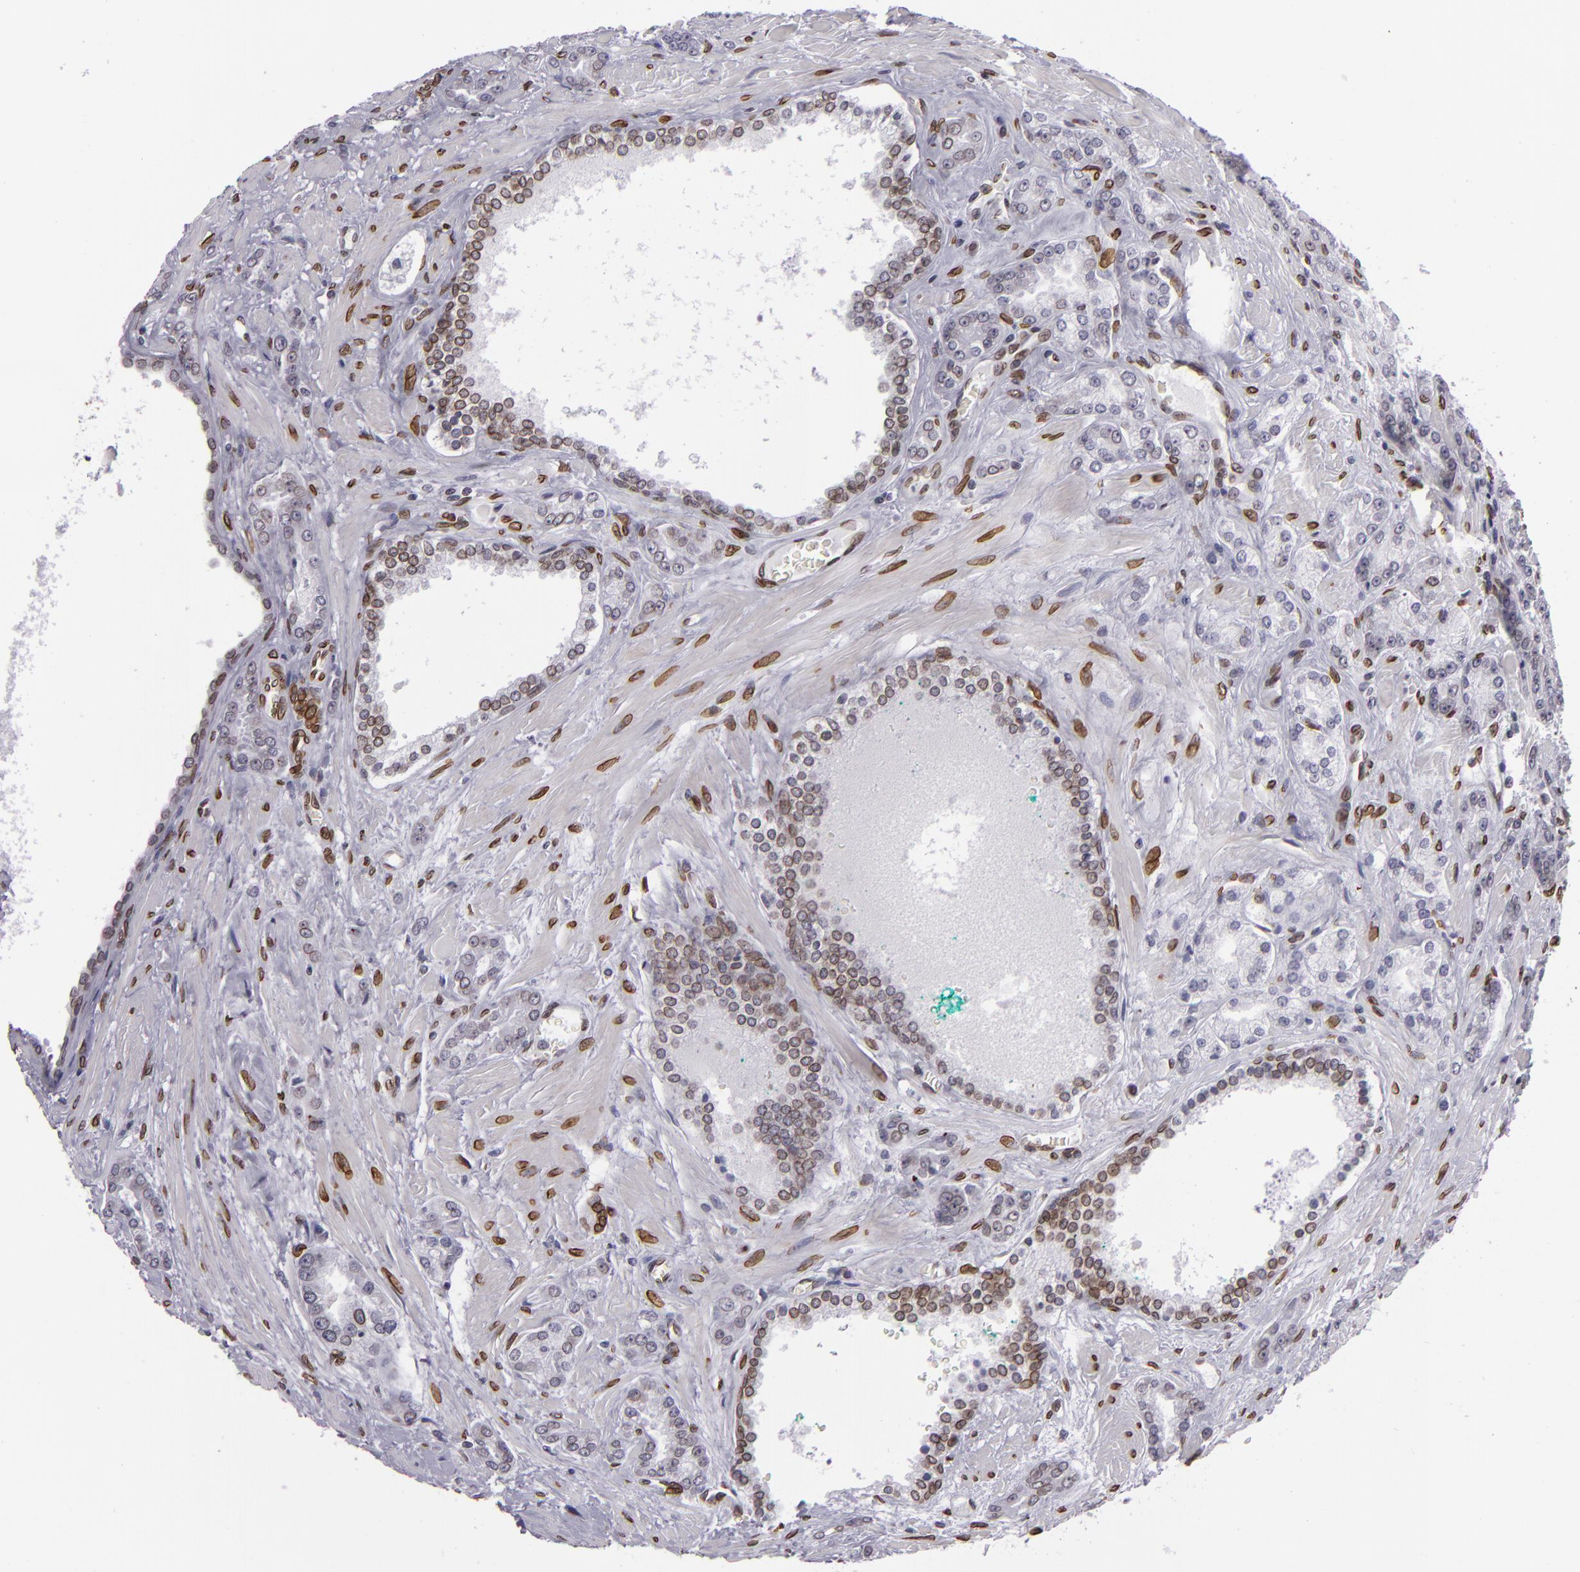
{"staining": {"intensity": "weak", "quantity": "25%-75%", "location": "nuclear"}, "tissue": "prostate cancer", "cell_type": "Tumor cells", "image_type": "cancer", "snomed": [{"axis": "morphology", "description": "Adenocarcinoma, High grade"}, {"axis": "topography", "description": "Prostate"}], "caption": "Immunohistochemistry (IHC) (DAB) staining of prostate cancer (adenocarcinoma (high-grade)) exhibits weak nuclear protein staining in about 25%-75% of tumor cells.", "gene": "EMD", "patient": {"sex": "male", "age": 71}}